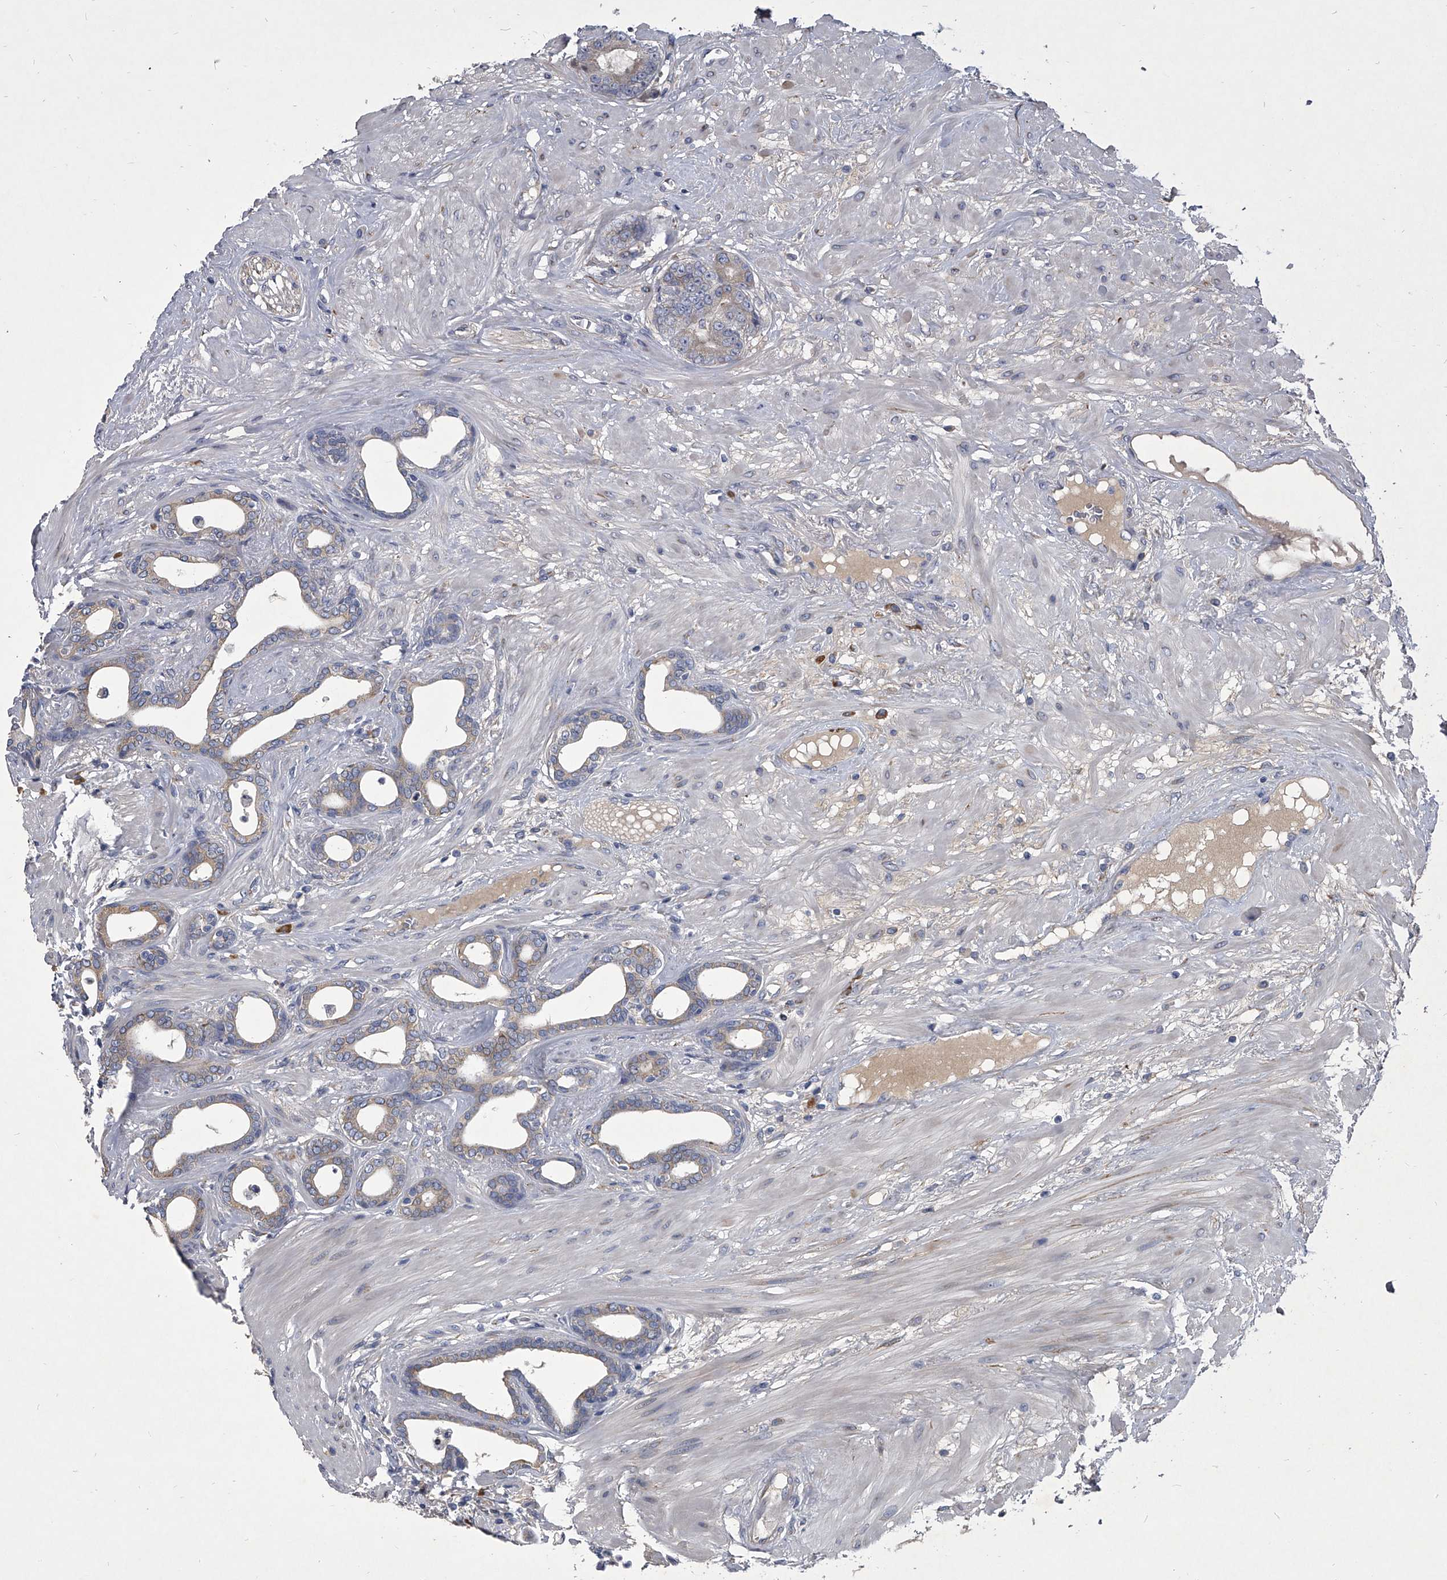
{"staining": {"intensity": "negative", "quantity": "none", "location": "none"}, "tissue": "prostate cancer", "cell_type": "Tumor cells", "image_type": "cancer", "snomed": [{"axis": "morphology", "description": "Adenocarcinoma, Low grade"}, {"axis": "topography", "description": "Prostate"}], "caption": "High power microscopy photomicrograph of an immunohistochemistry photomicrograph of prostate cancer (adenocarcinoma (low-grade)), revealing no significant positivity in tumor cells.", "gene": "CCR4", "patient": {"sex": "male", "age": 60}}